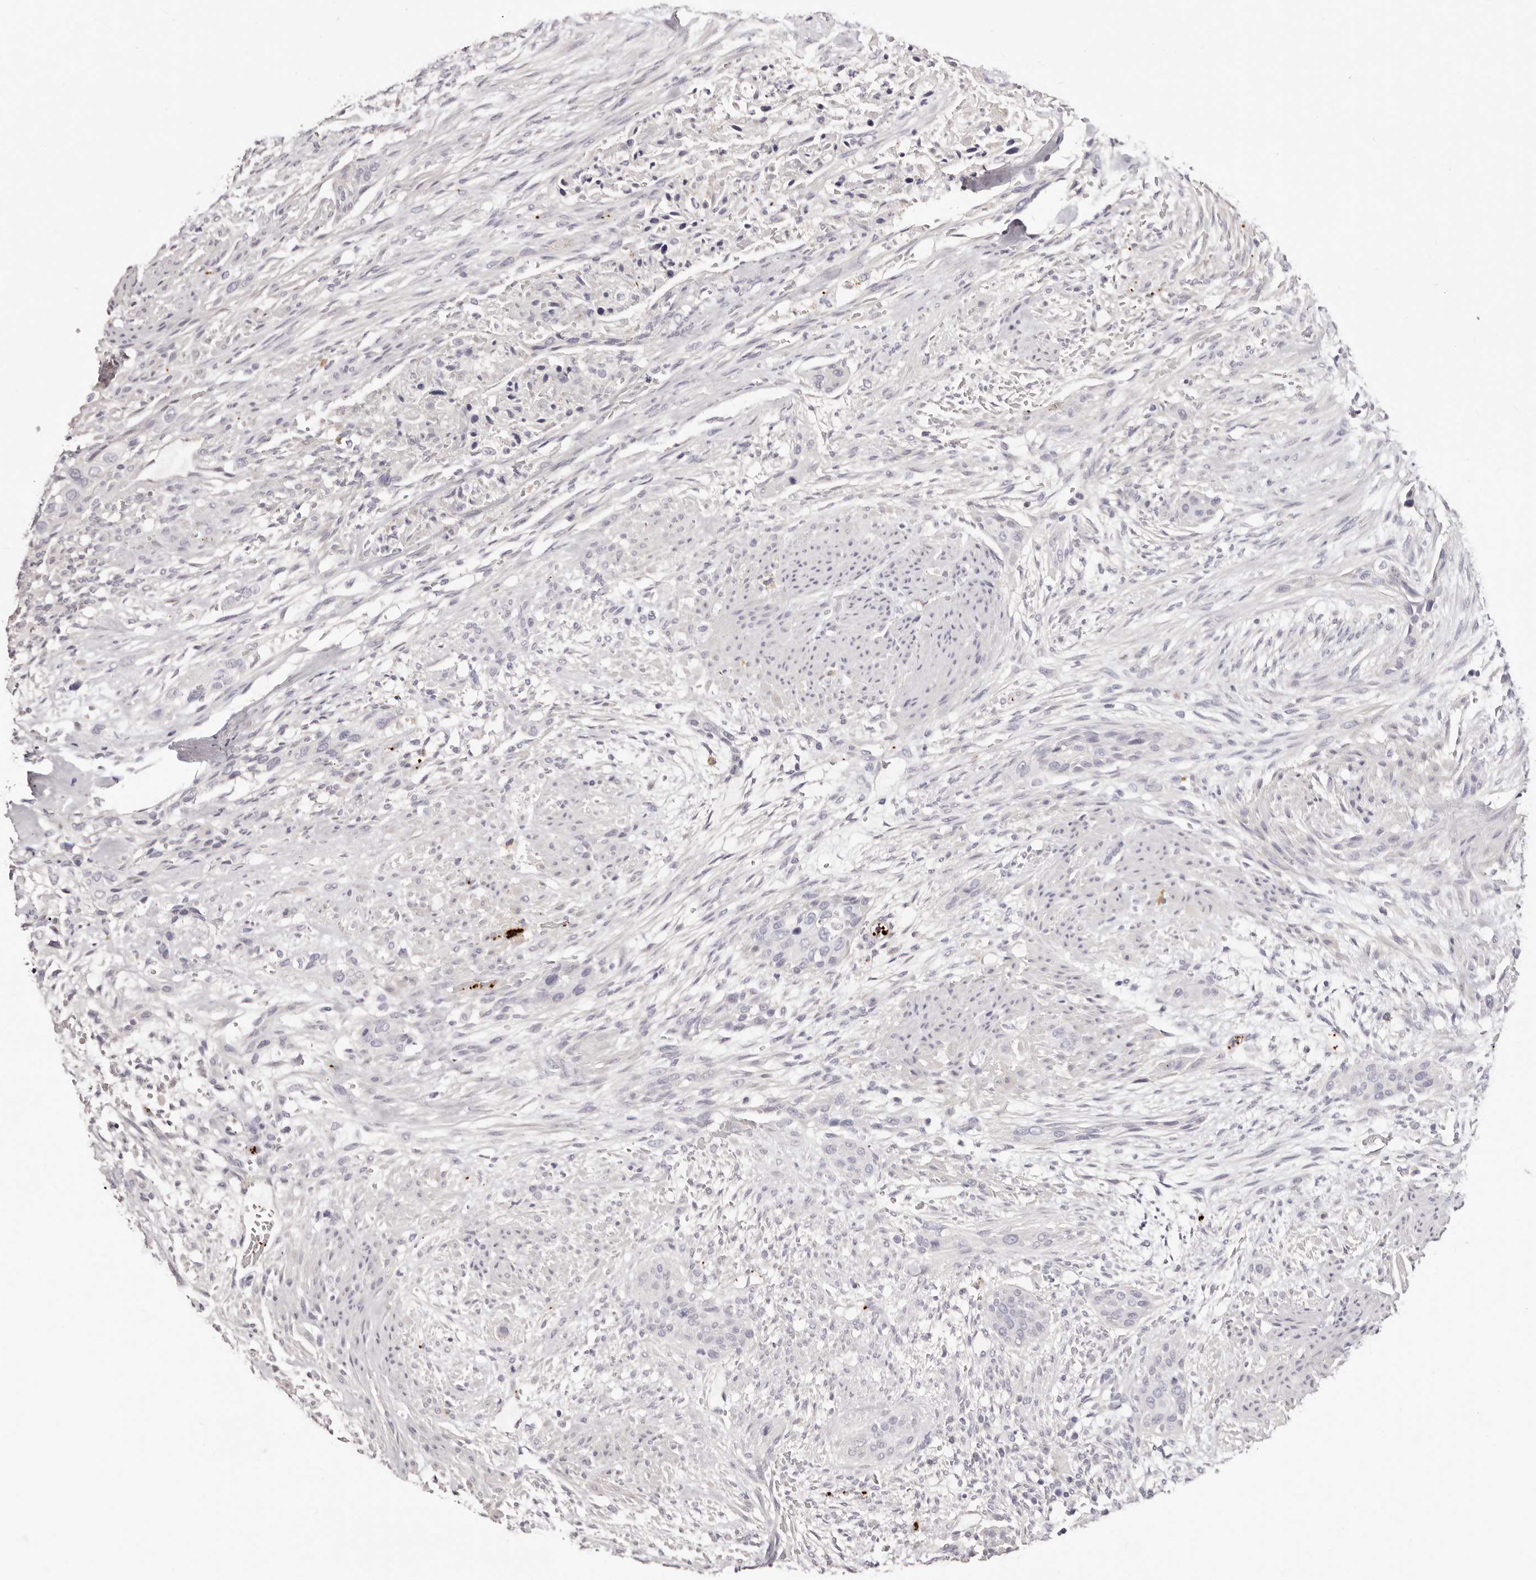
{"staining": {"intensity": "negative", "quantity": "none", "location": "none"}, "tissue": "urothelial cancer", "cell_type": "Tumor cells", "image_type": "cancer", "snomed": [{"axis": "morphology", "description": "Urothelial carcinoma, High grade"}, {"axis": "topography", "description": "Urinary bladder"}], "caption": "Immunohistochemistry (IHC) photomicrograph of neoplastic tissue: human urothelial carcinoma (high-grade) stained with DAB reveals no significant protein staining in tumor cells. (DAB (3,3'-diaminobenzidine) immunohistochemistry (IHC) with hematoxylin counter stain).", "gene": "PF4", "patient": {"sex": "male", "age": 35}}